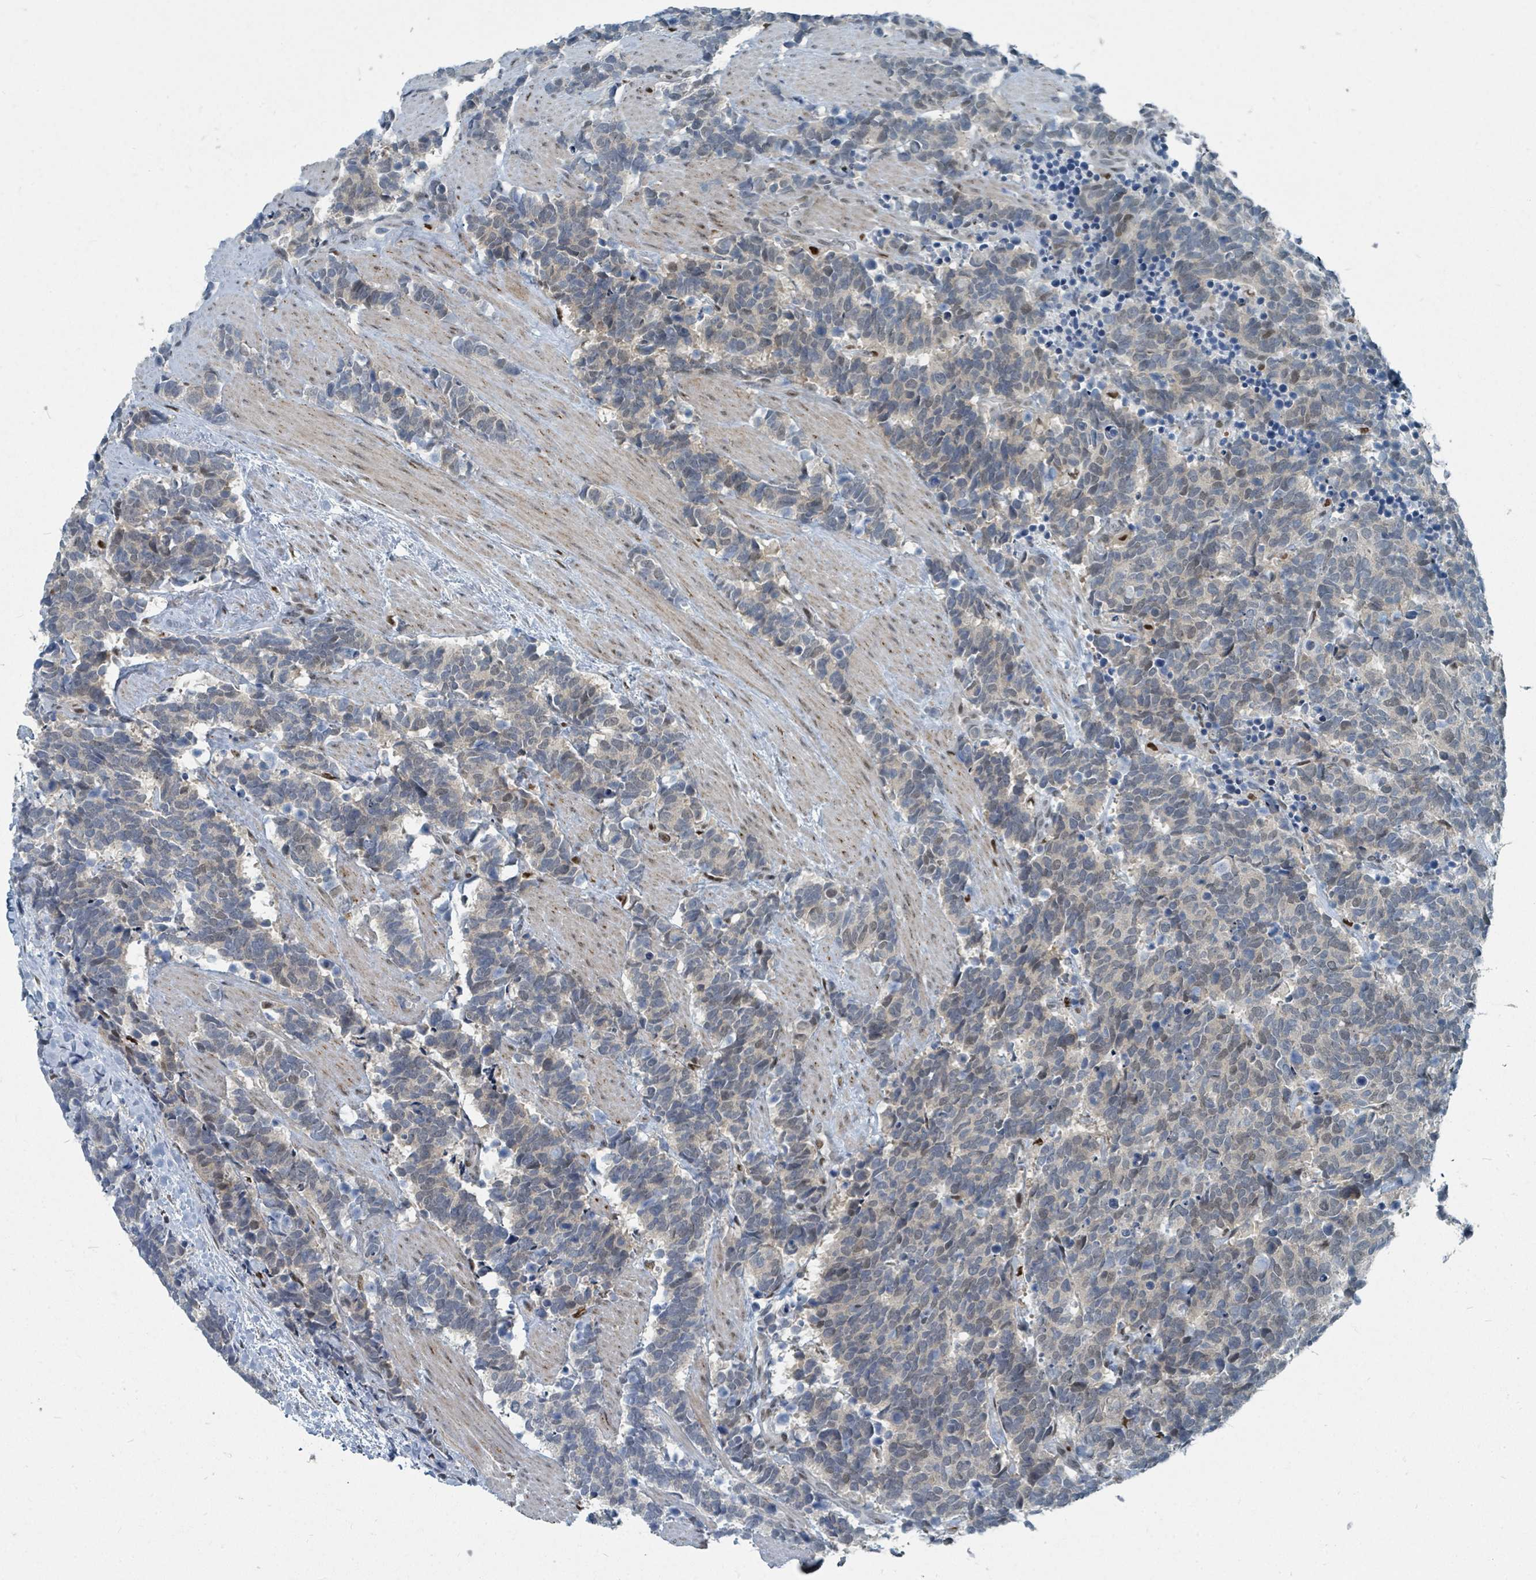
{"staining": {"intensity": "negative", "quantity": "none", "location": "none"}, "tissue": "carcinoid", "cell_type": "Tumor cells", "image_type": "cancer", "snomed": [{"axis": "morphology", "description": "Carcinoma, NOS"}, {"axis": "morphology", "description": "Carcinoid, malignant, NOS"}, {"axis": "topography", "description": "Prostate"}], "caption": "Carcinoid was stained to show a protein in brown. There is no significant staining in tumor cells.", "gene": "UCK1", "patient": {"sex": "male", "age": 57}}